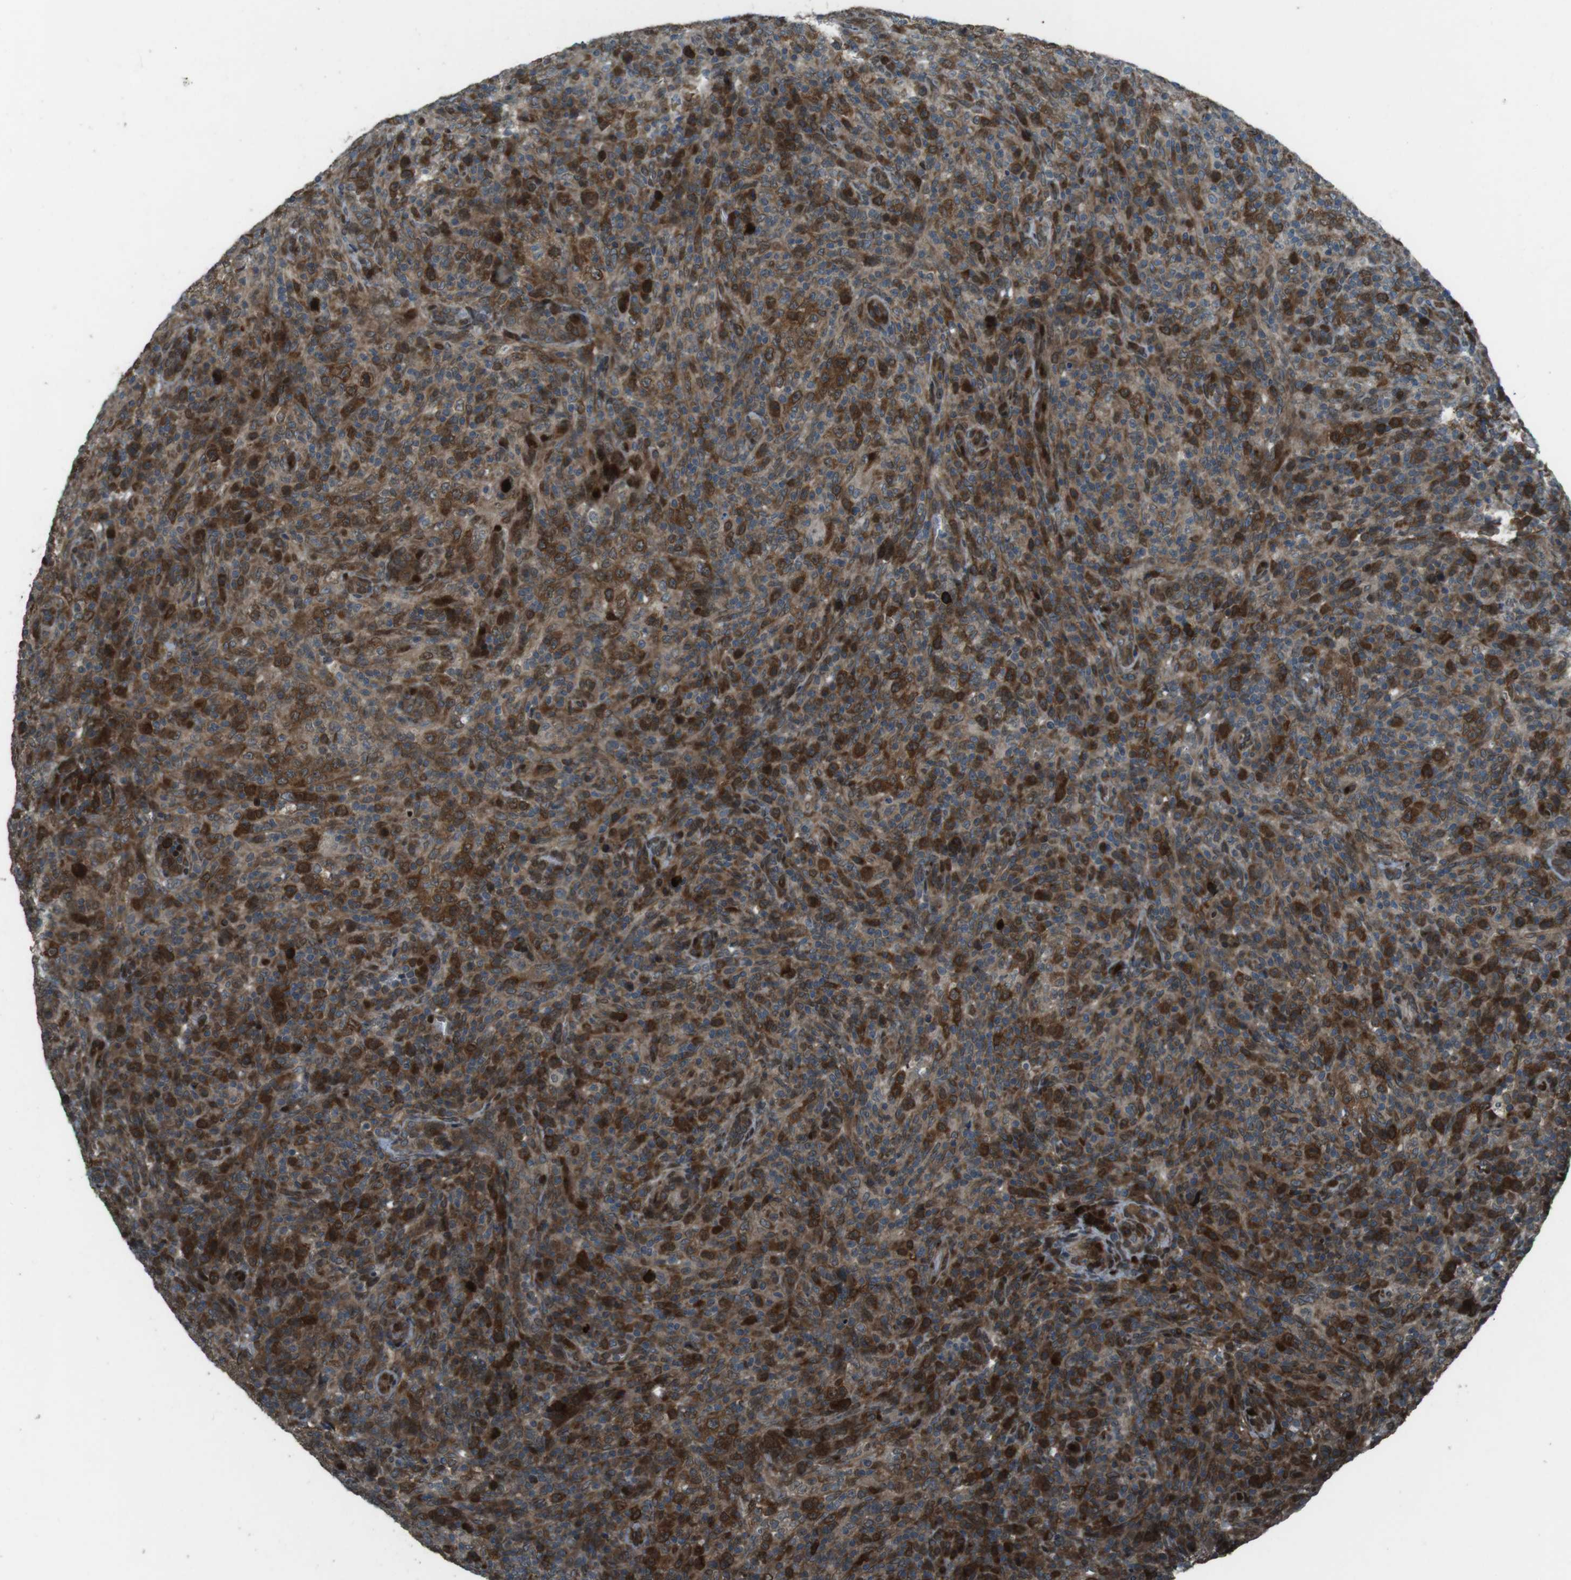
{"staining": {"intensity": "strong", "quantity": "25%-75%", "location": "cytoplasmic/membranous"}, "tissue": "lymphoma", "cell_type": "Tumor cells", "image_type": "cancer", "snomed": [{"axis": "morphology", "description": "Malignant lymphoma, non-Hodgkin's type, High grade"}, {"axis": "topography", "description": "Lymph node"}], "caption": "Immunohistochemistry image of neoplastic tissue: high-grade malignant lymphoma, non-Hodgkin's type stained using IHC reveals high levels of strong protein expression localized specifically in the cytoplasmic/membranous of tumor cells, appearing as a cytoplasmic/membranous brown color.", "gene": "ZNF330", "patient": {"sex": "female", "age": 76}}